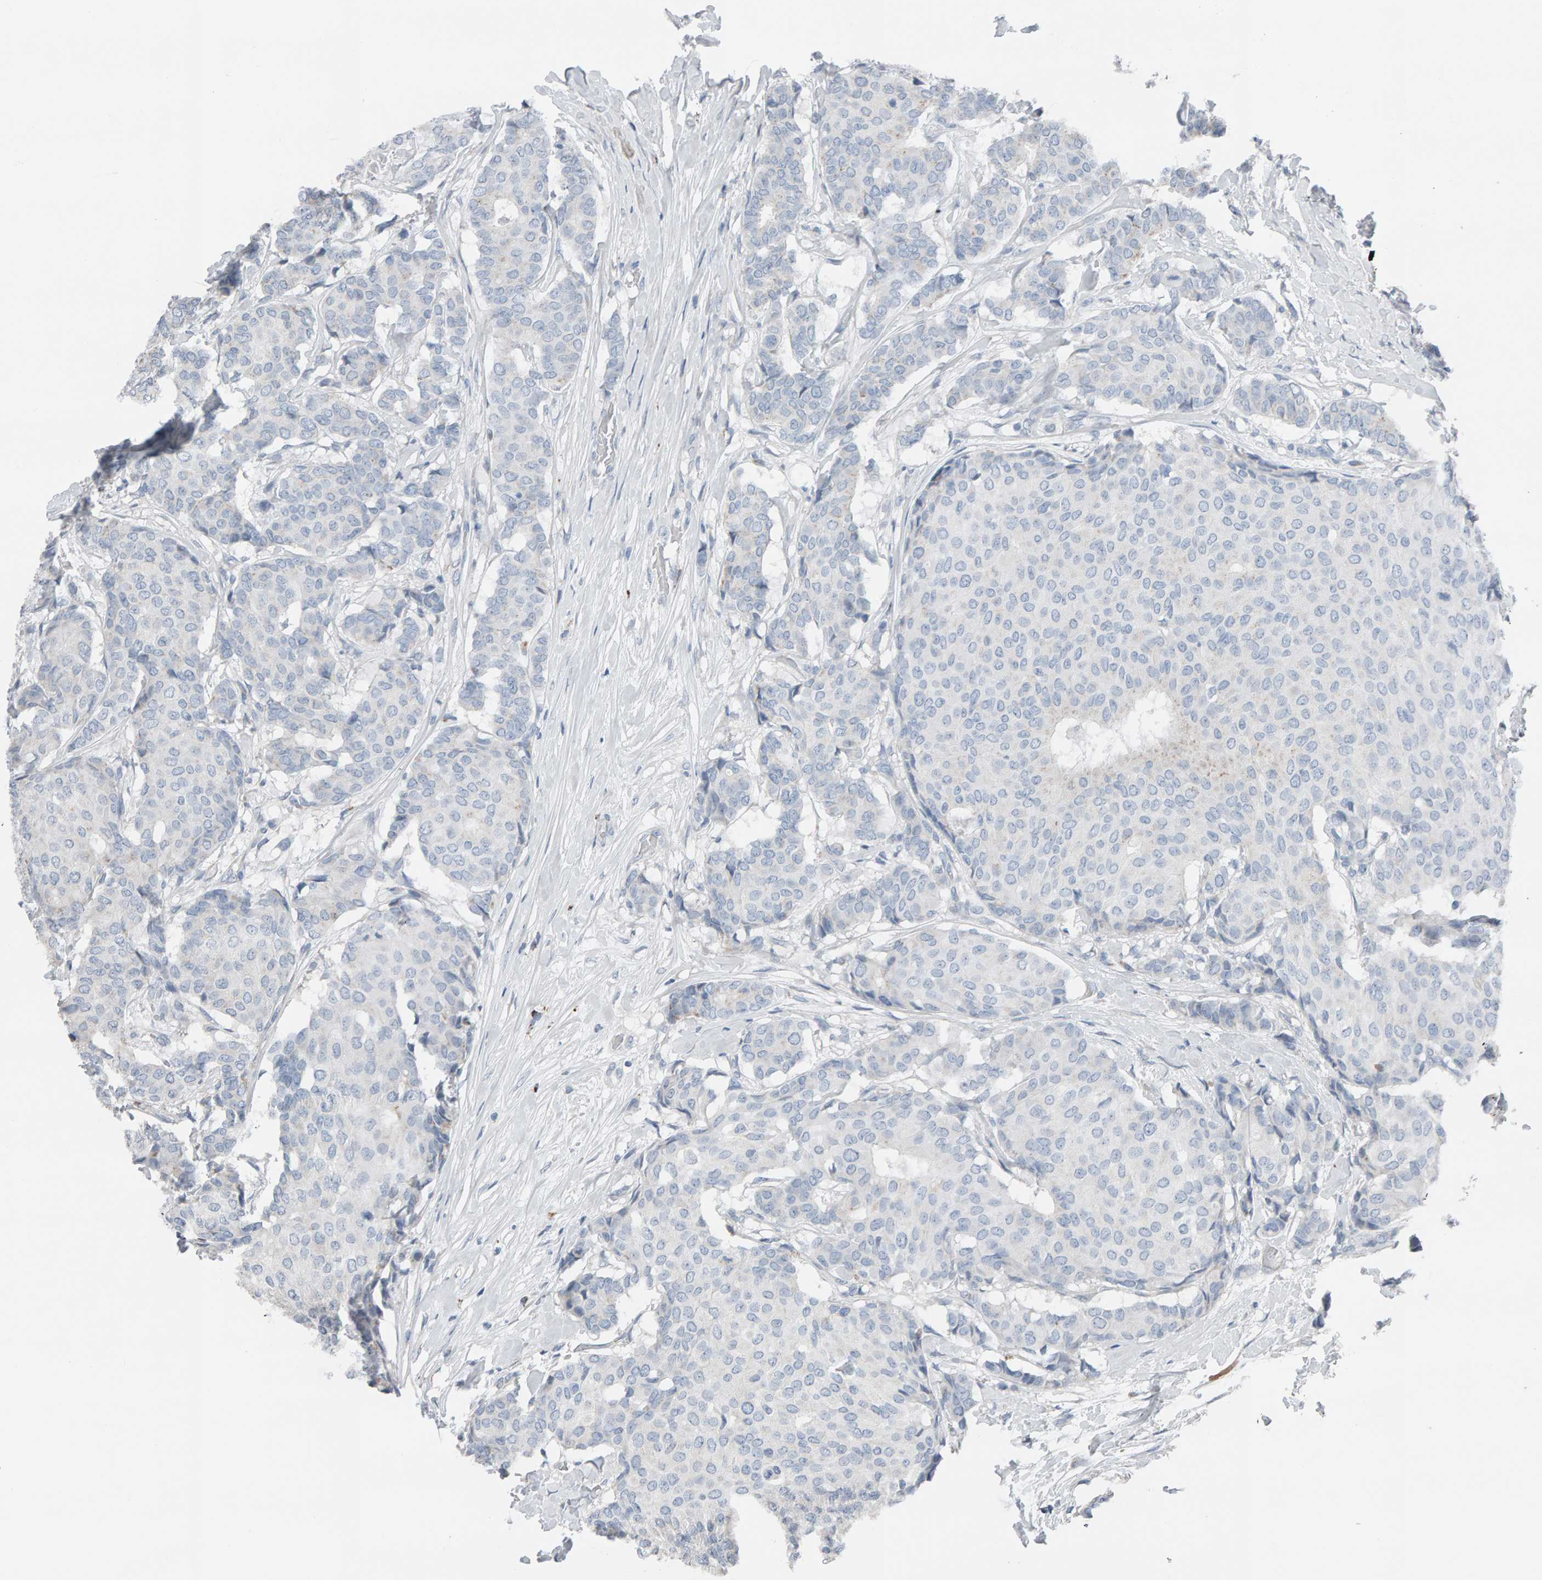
{"staining": {"intensity": "negative", "quantity": "none", "location": "none"}, "tissue": "breast cancer", "cell_type": "Tumor cells", "image_type": "cancer", "snomed": [{"axis": "morphology", "description": "Duct carcinoma"}, {"axis": "topography", "description": "Breast"}], "caption": "The immunohistochemistry (IHC) micrograph has no significant staining in tumor cells of invasive ductal carcinoma (breast) tissue.", "gene": "IPPK", "patient": {"sex": "female", "age": 75}}